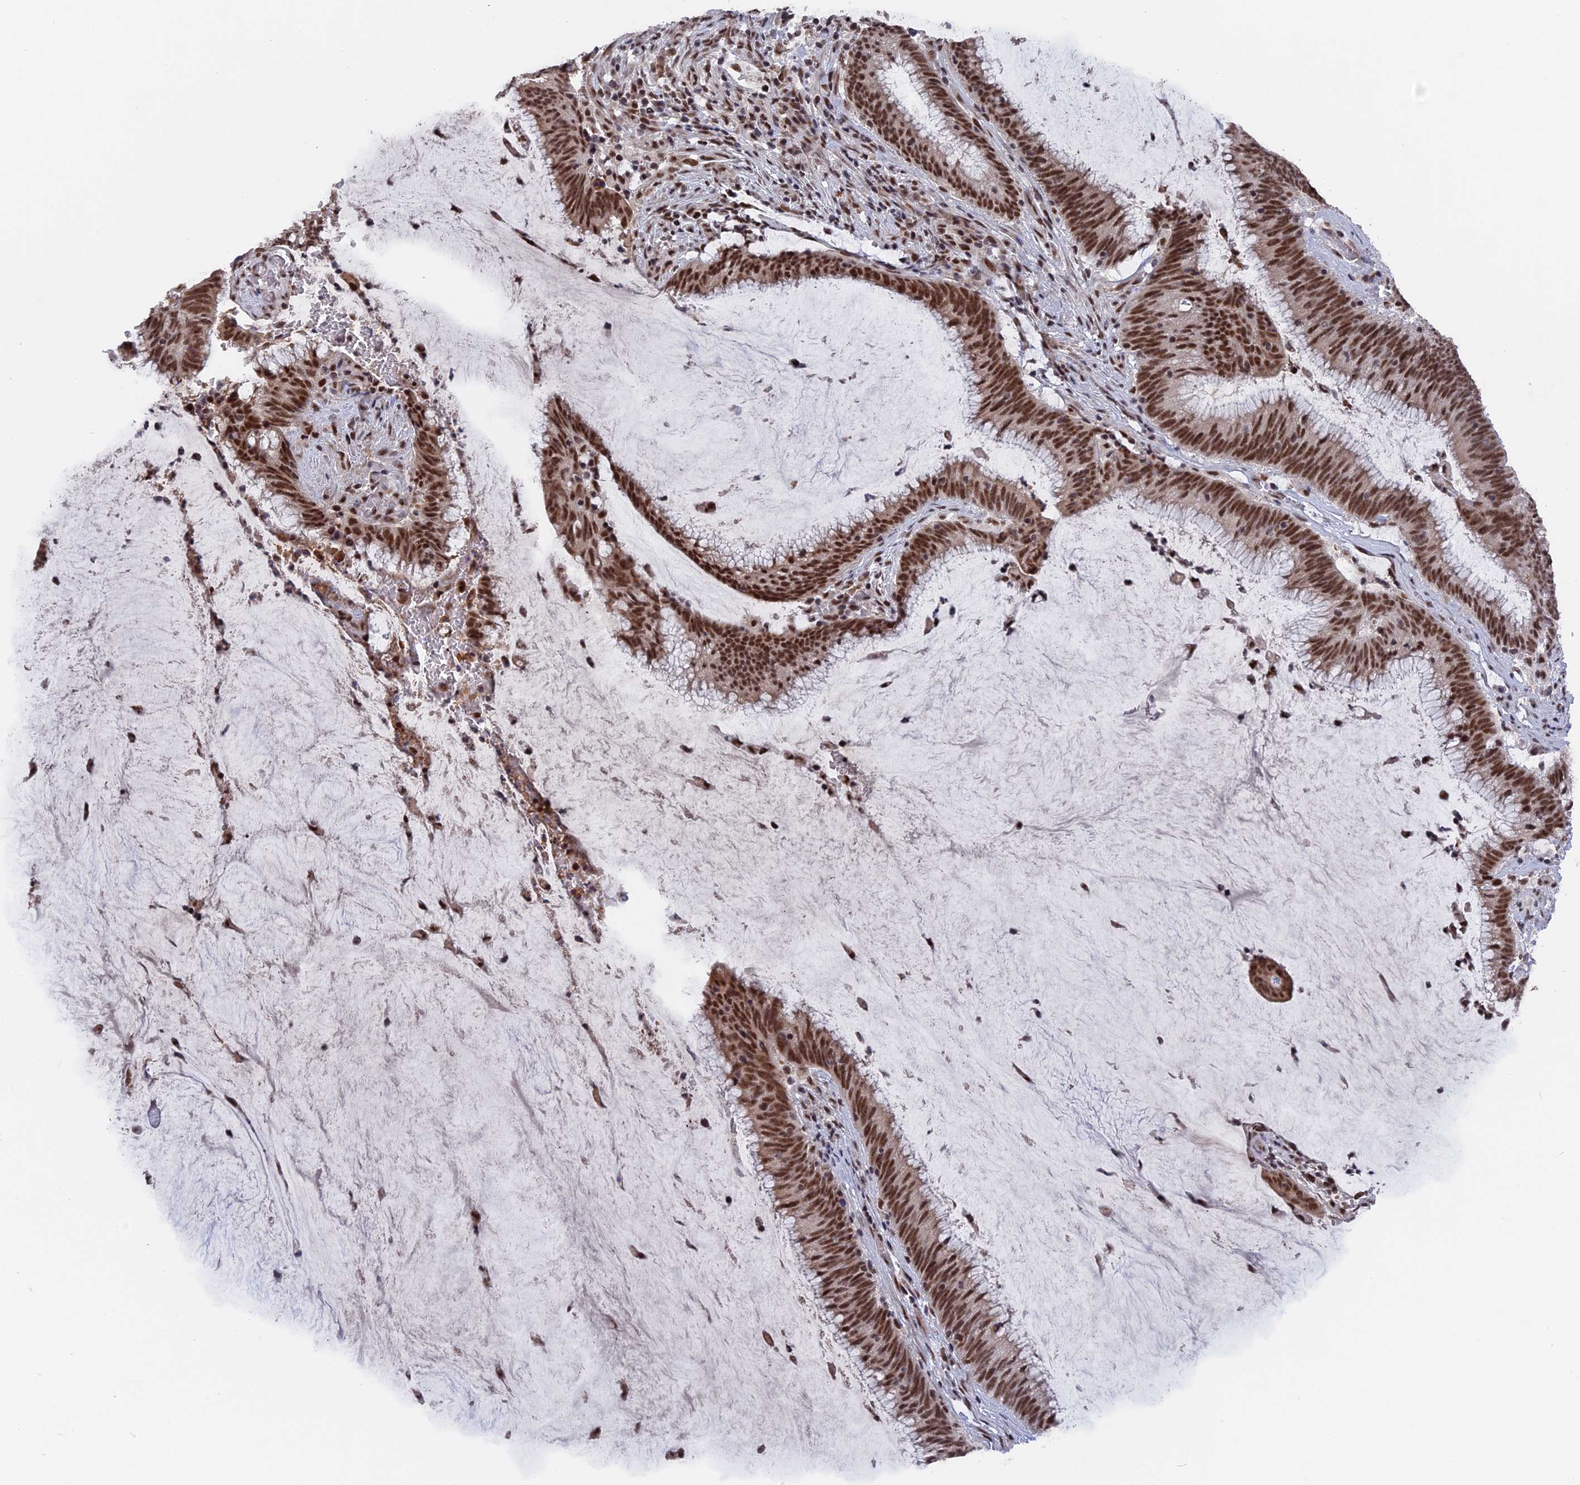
{"staining": {"intensity": "strong", "quantity": ">75%", "location": "nuclear"}, "tissue": "colorectal cancer", "cell_type": "Tumor cells", "image_type": "cancer", "snomed": [{"axis": "morphology", "description": "Adenocarcinoma, NOS"}, {"axis": "topography", "description": "Rectum"}], "caption": "Protein analysis of colorectal adenocarcinoma tissue shows strong nuclear staining in approximately >75% of tumor cells. The protein of interest is shown in brown color, while the nuclei are stained blue.", "gene": "SF3A2", "patient": {"sex": "female", "age": 77}}